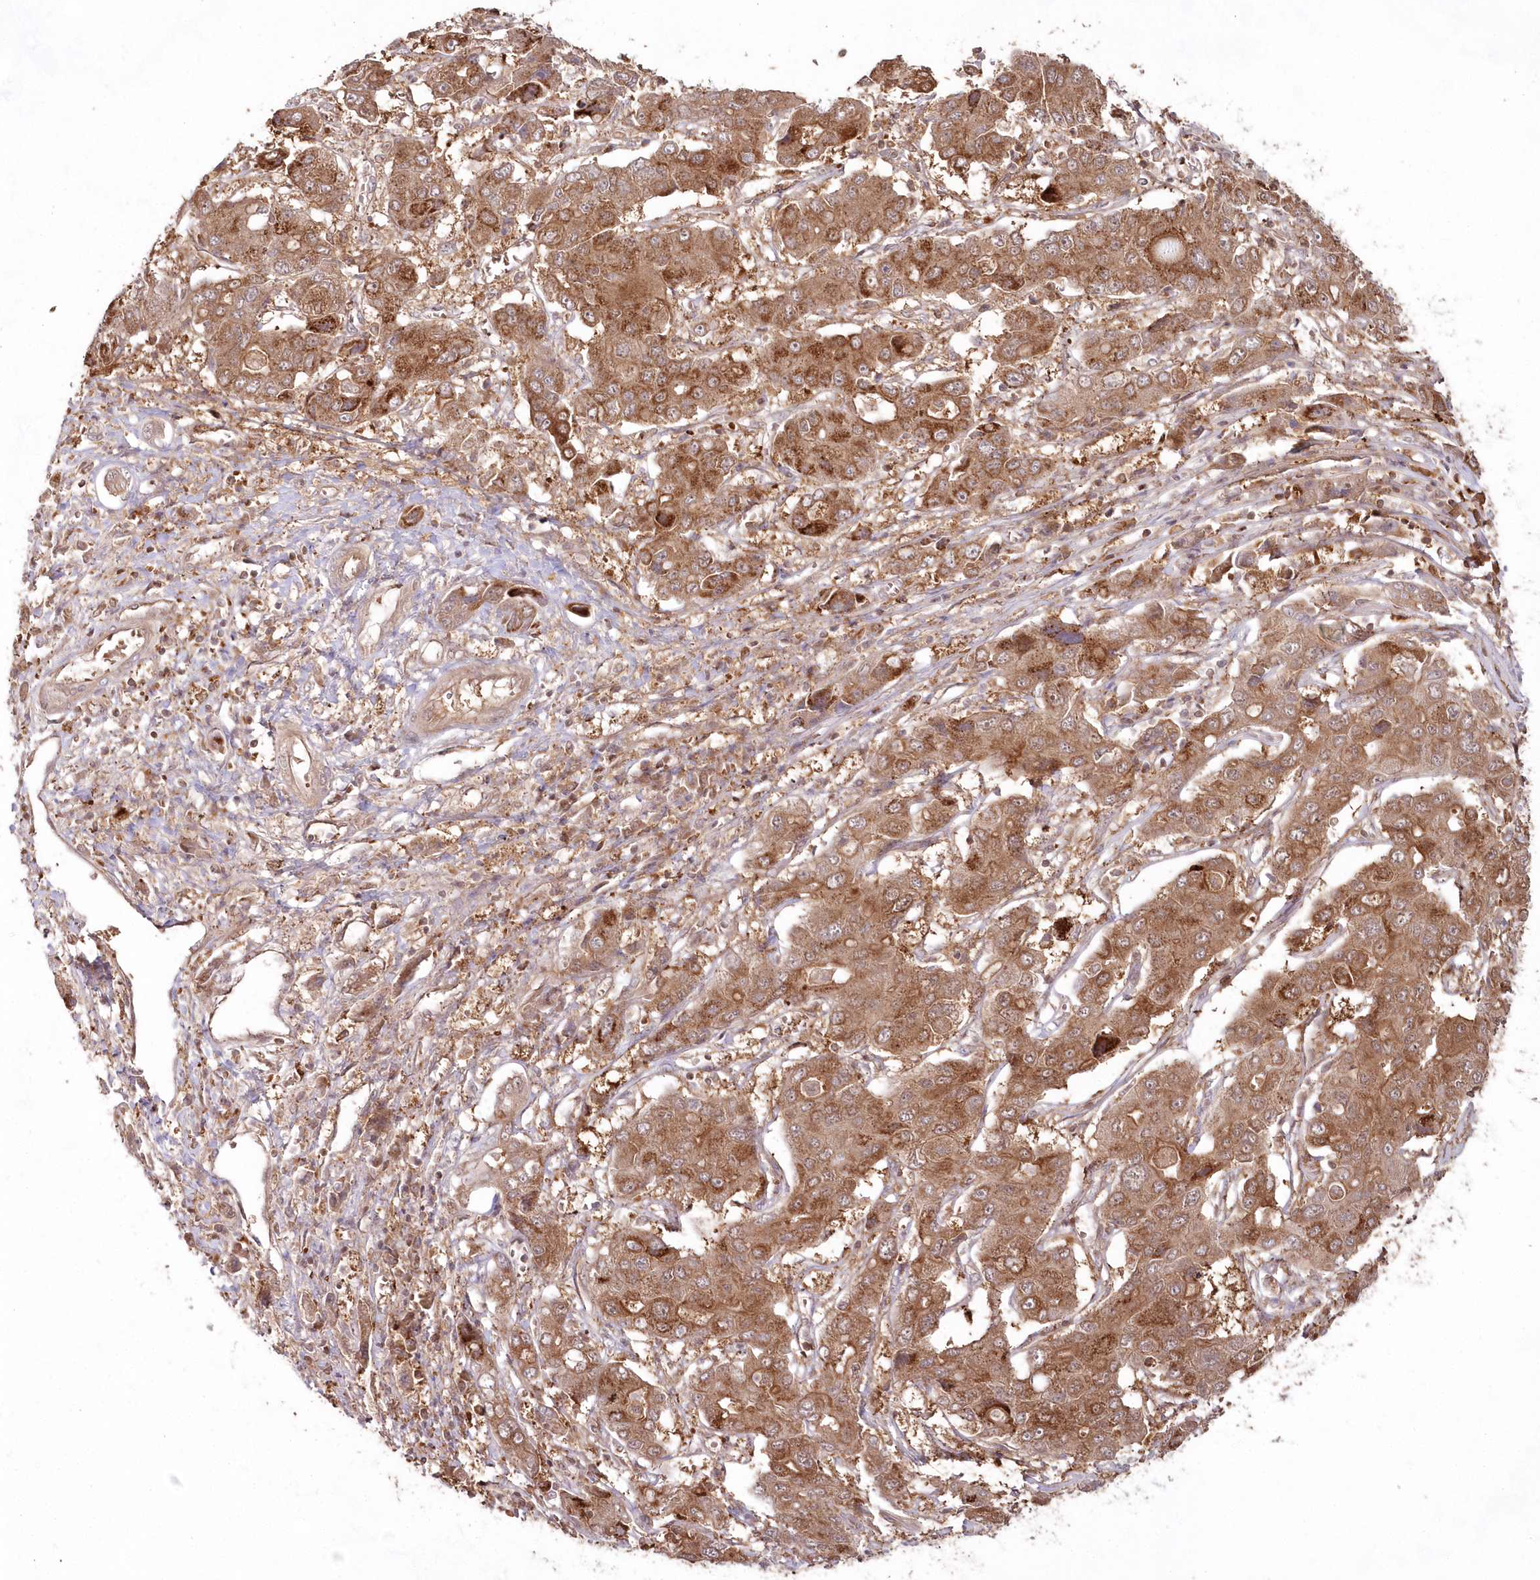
{"staining": {"intensity": "moderate", "quantity": ">75%", "location": "cytoplasmic/membranous"}, "tissue": "liver cancer", "cell_type": "Tumor cells", "image_type": "cancer", "snomed": [{"axis": "morphology", "description": "Cholangiocarcinoma"}, {"axis": "topography", "description": "Liver"}], "caption": "Immunohistochemical staining of liver cholangiocarcinoma exhibits medium levels of moderate cytoplasmic/membranous protein positivity in approximately >75% of tumor cells.", "gene": "IMPA1", "patient": {"sex": "male", "age": 67}}